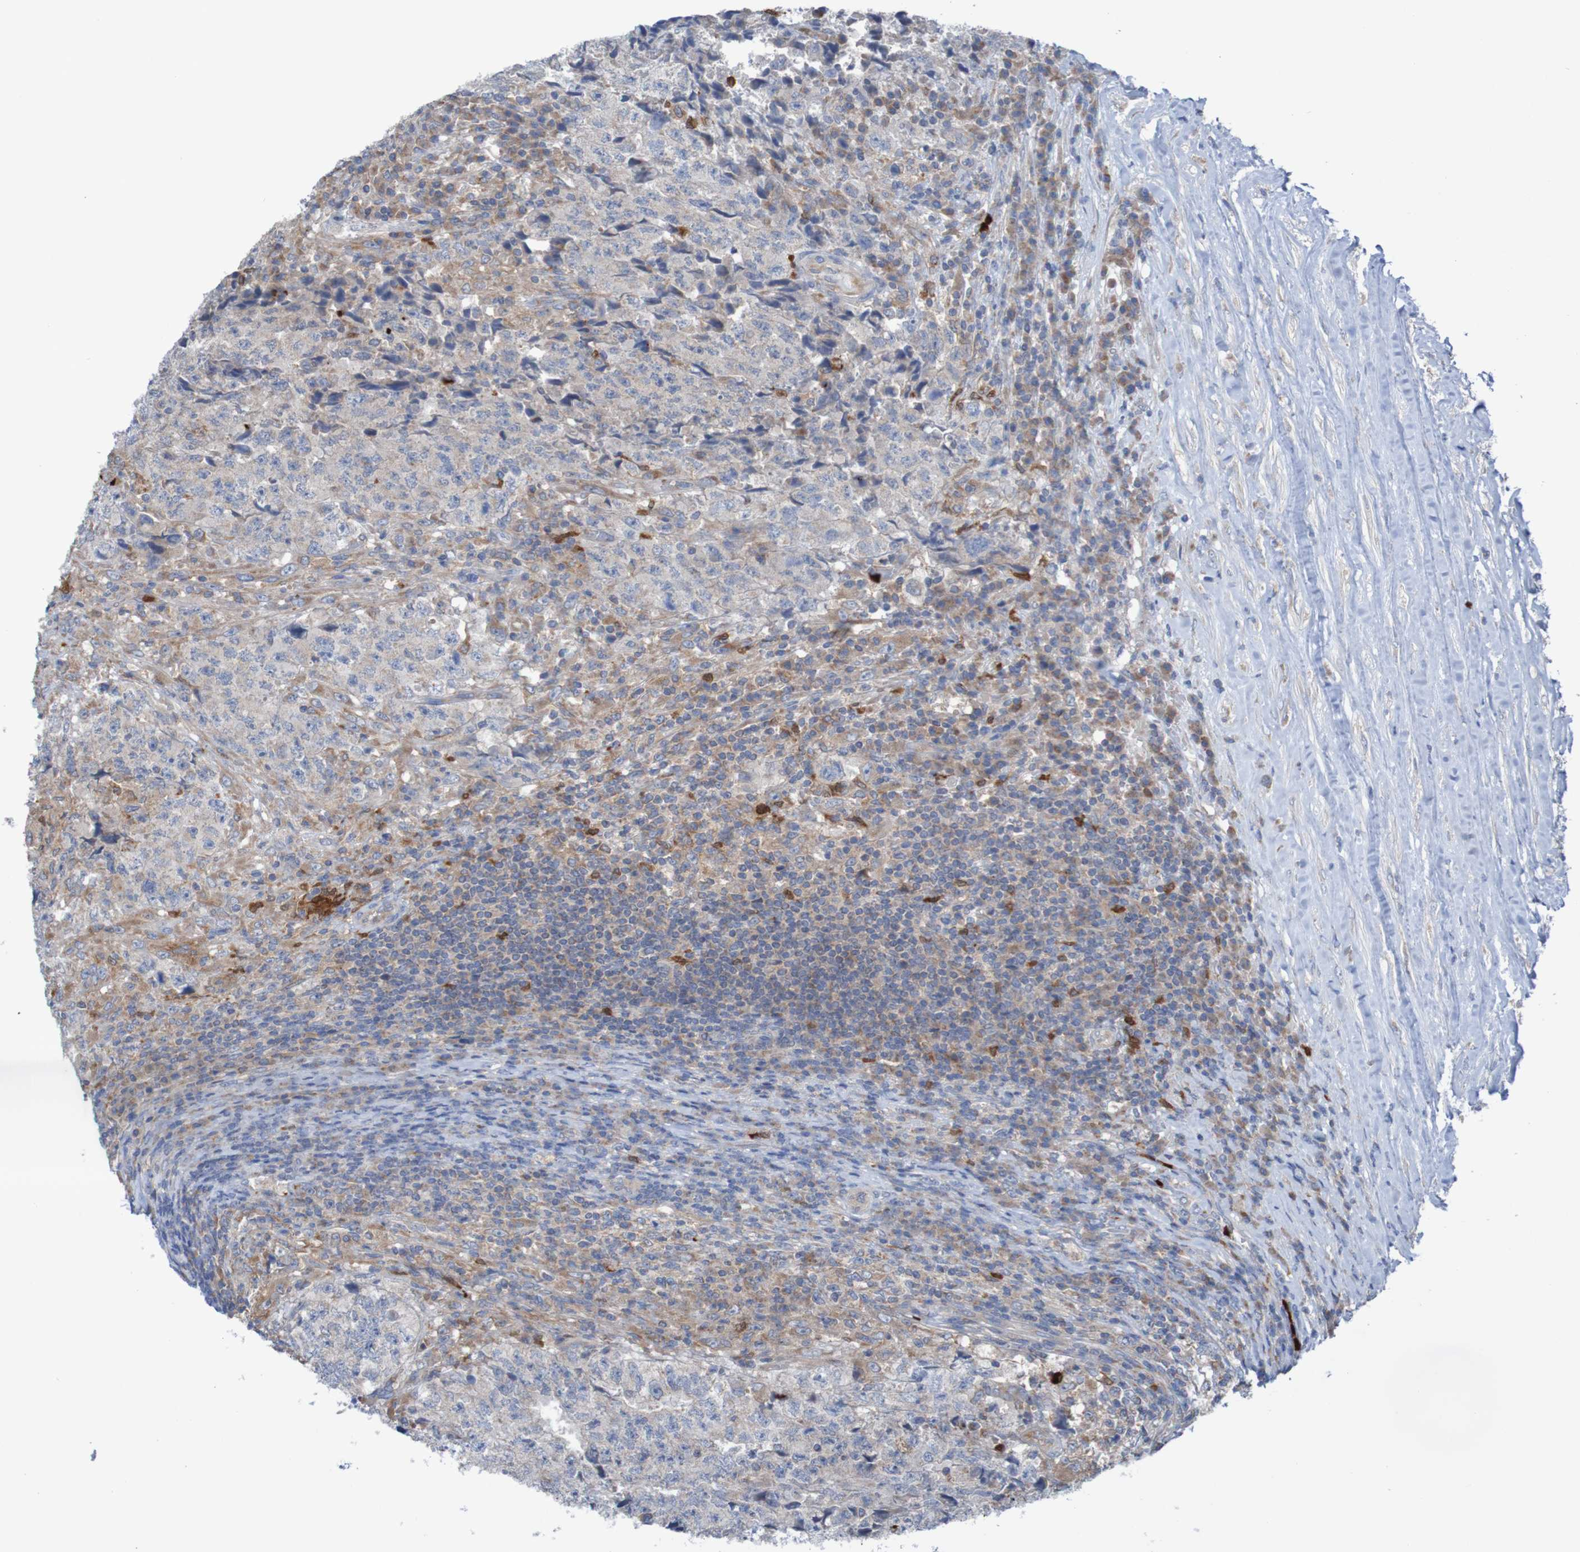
{"staining": {"intensity": "negative", "quantity": "none", "location": "none"}, "tissue": "testis cancer", "cell_type": "Tumor cells", "image_type": "cancer", "snomed": [{"axis": "morphology", "description": "Necrosis, NOS"}, {"axis": "morphology", "description": "Carcinoma, Embryonal, NOS"}, {"axis": "topography", "description": "Testis"}], "caption": "High power microscopy photomicrograph of an IHC image of embryonal carcinoma (testis), revealing no significant expression in tumor cells. The staining was performed using DAB (3,3'-diaminobenzidine) to visualize the protein expression in brown, while the nuclei were stained in blue with hematoxylin (Magnification: 20x).", "gene": "PARP4", "patient": {"sex": "male", "age": 19}}